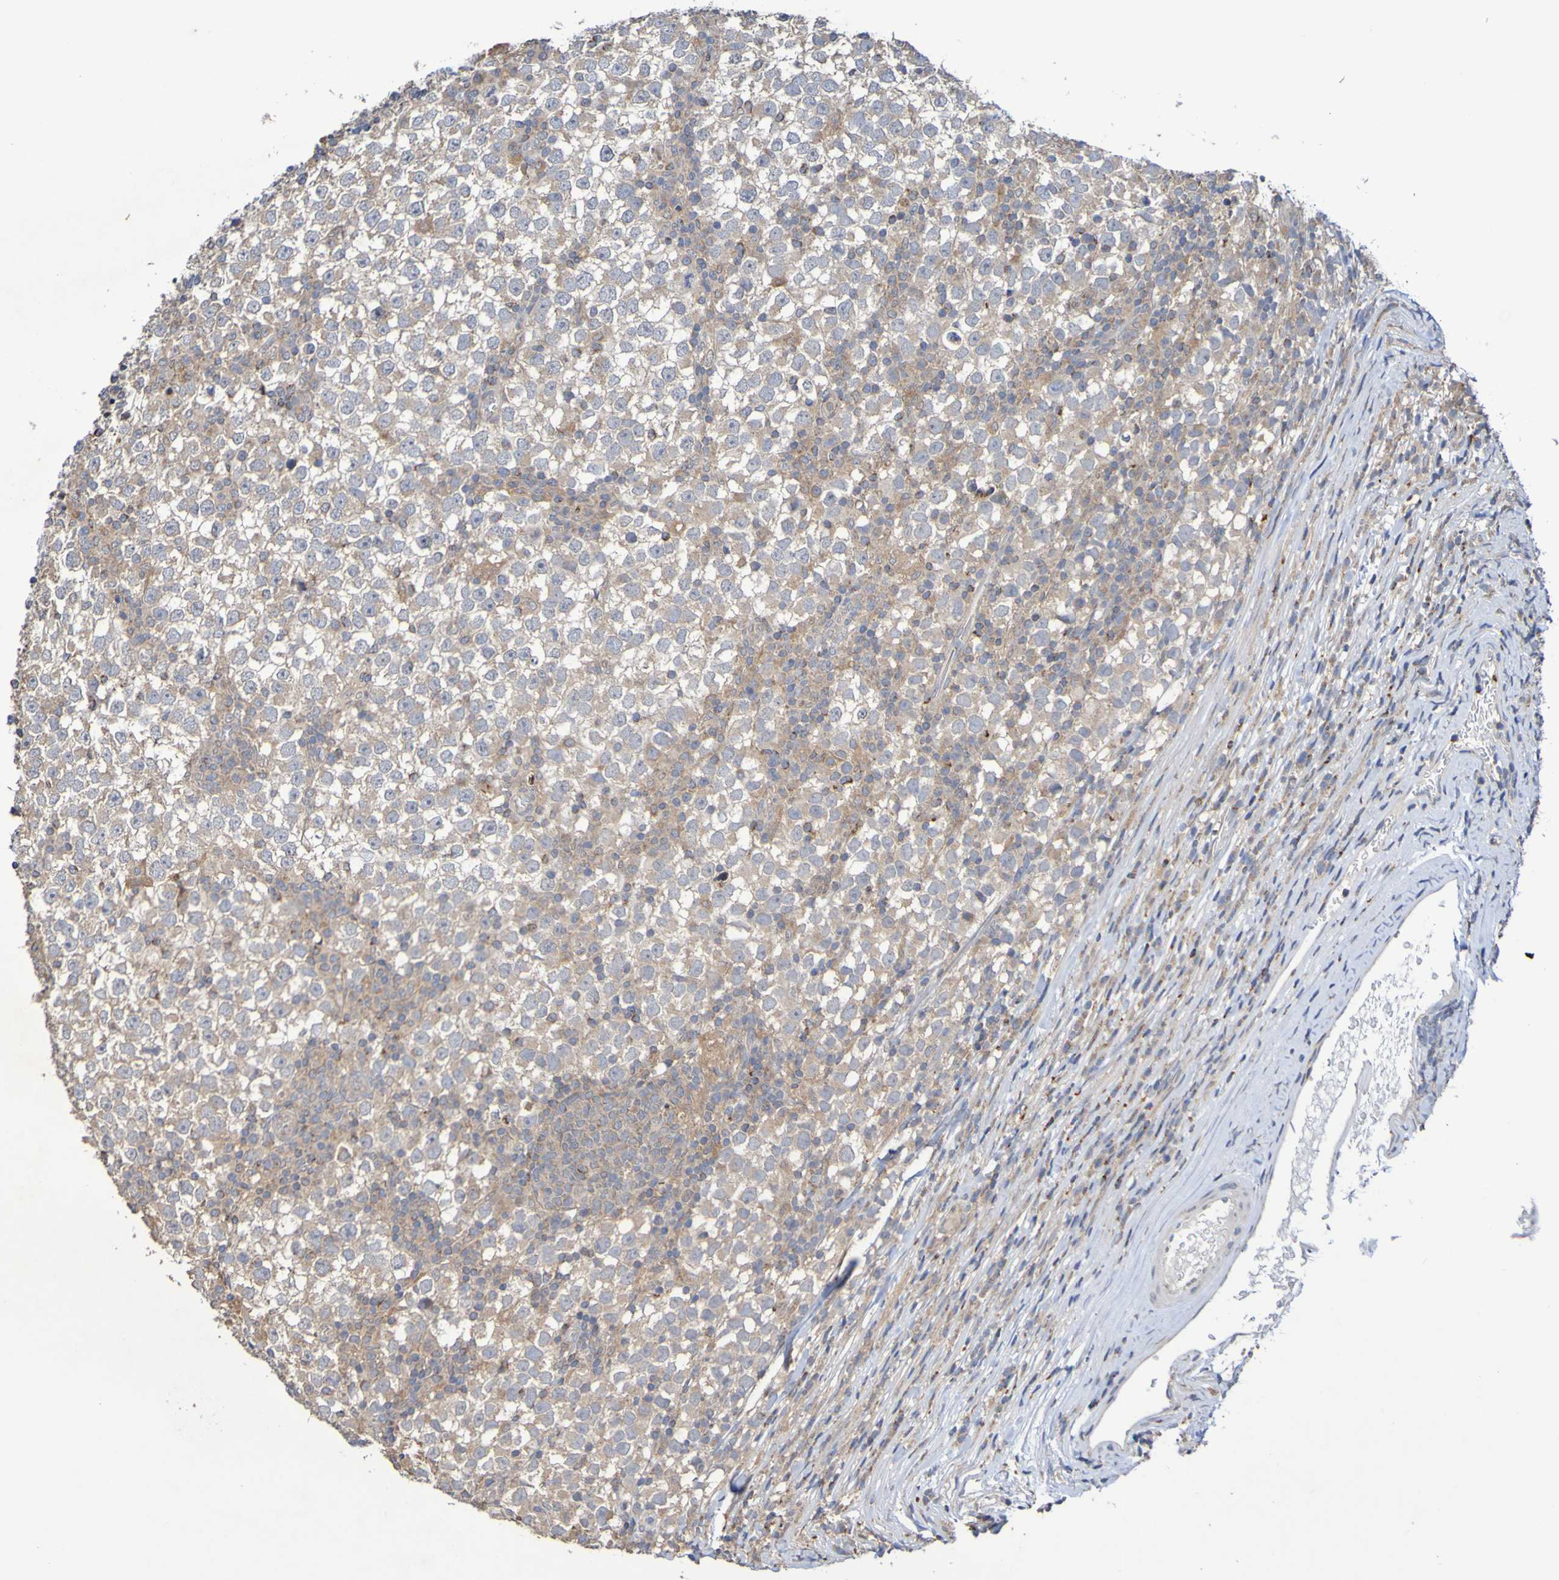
{"staining": {"intensity": "moderate", "quantity": "25%-75%", "location": "cytoplasmic/membranous"}, "tissue": "testis cancer", "cell_type": "Tumor cells", "image_type": "cancer", "snomed": [{"axis": "morphology", "description": "Seminoma, NOS"}, {"axis": "topography", "description": "Testis"}], "caption": "Immunohistochemistry (IHC) staining of testis cancer (seminoma), which demonstrates medium levels of moderate cytoplasmic/membranous expression in about 25%-75% of tumor cells indicating moderate cytoplasmic/membranous protein staining. The staining was performed using DAB (brown) for protein detection and nuclei were counterstained in hematoxylin (blue).", "gene": "C3orf18", "patient": {"sex": "male", "age": 65}}